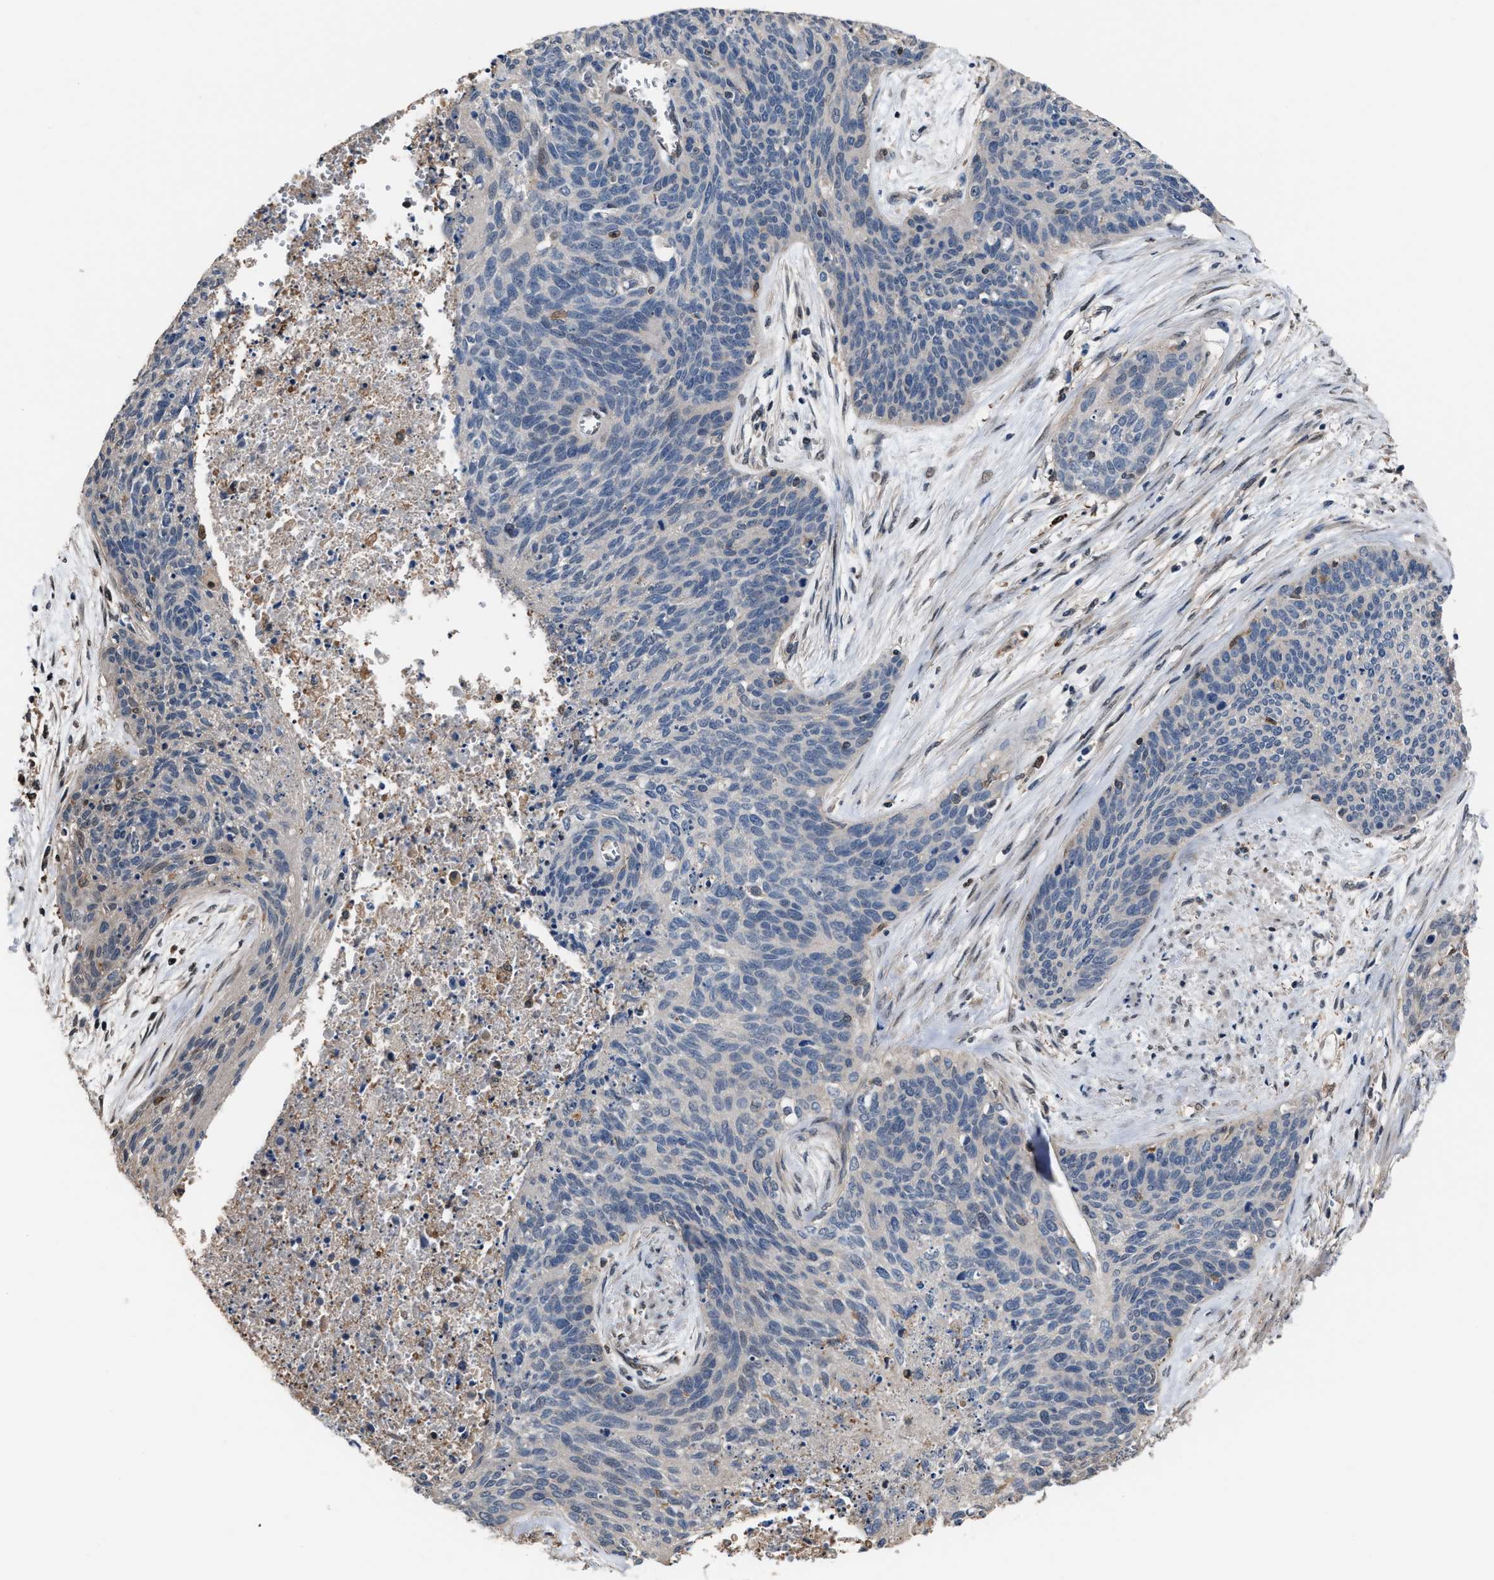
{"staining": {"intensity": "negative", "quantity": "none", "location": "none"}, "tissue": "cervical cancer", "cell_type": "Tumor cells", "image_type": "cancer", "snomed": [{"axis": "morphology", "description": "Squamous cell carcinoma, NOS"}, {"axis": "topography", "description": "Cervix"}], "caption": "Tumor cells show no significant positivity in cervical cancer.", "gene": "MTPN", "patient": {"sex": "female", "age": 55}}